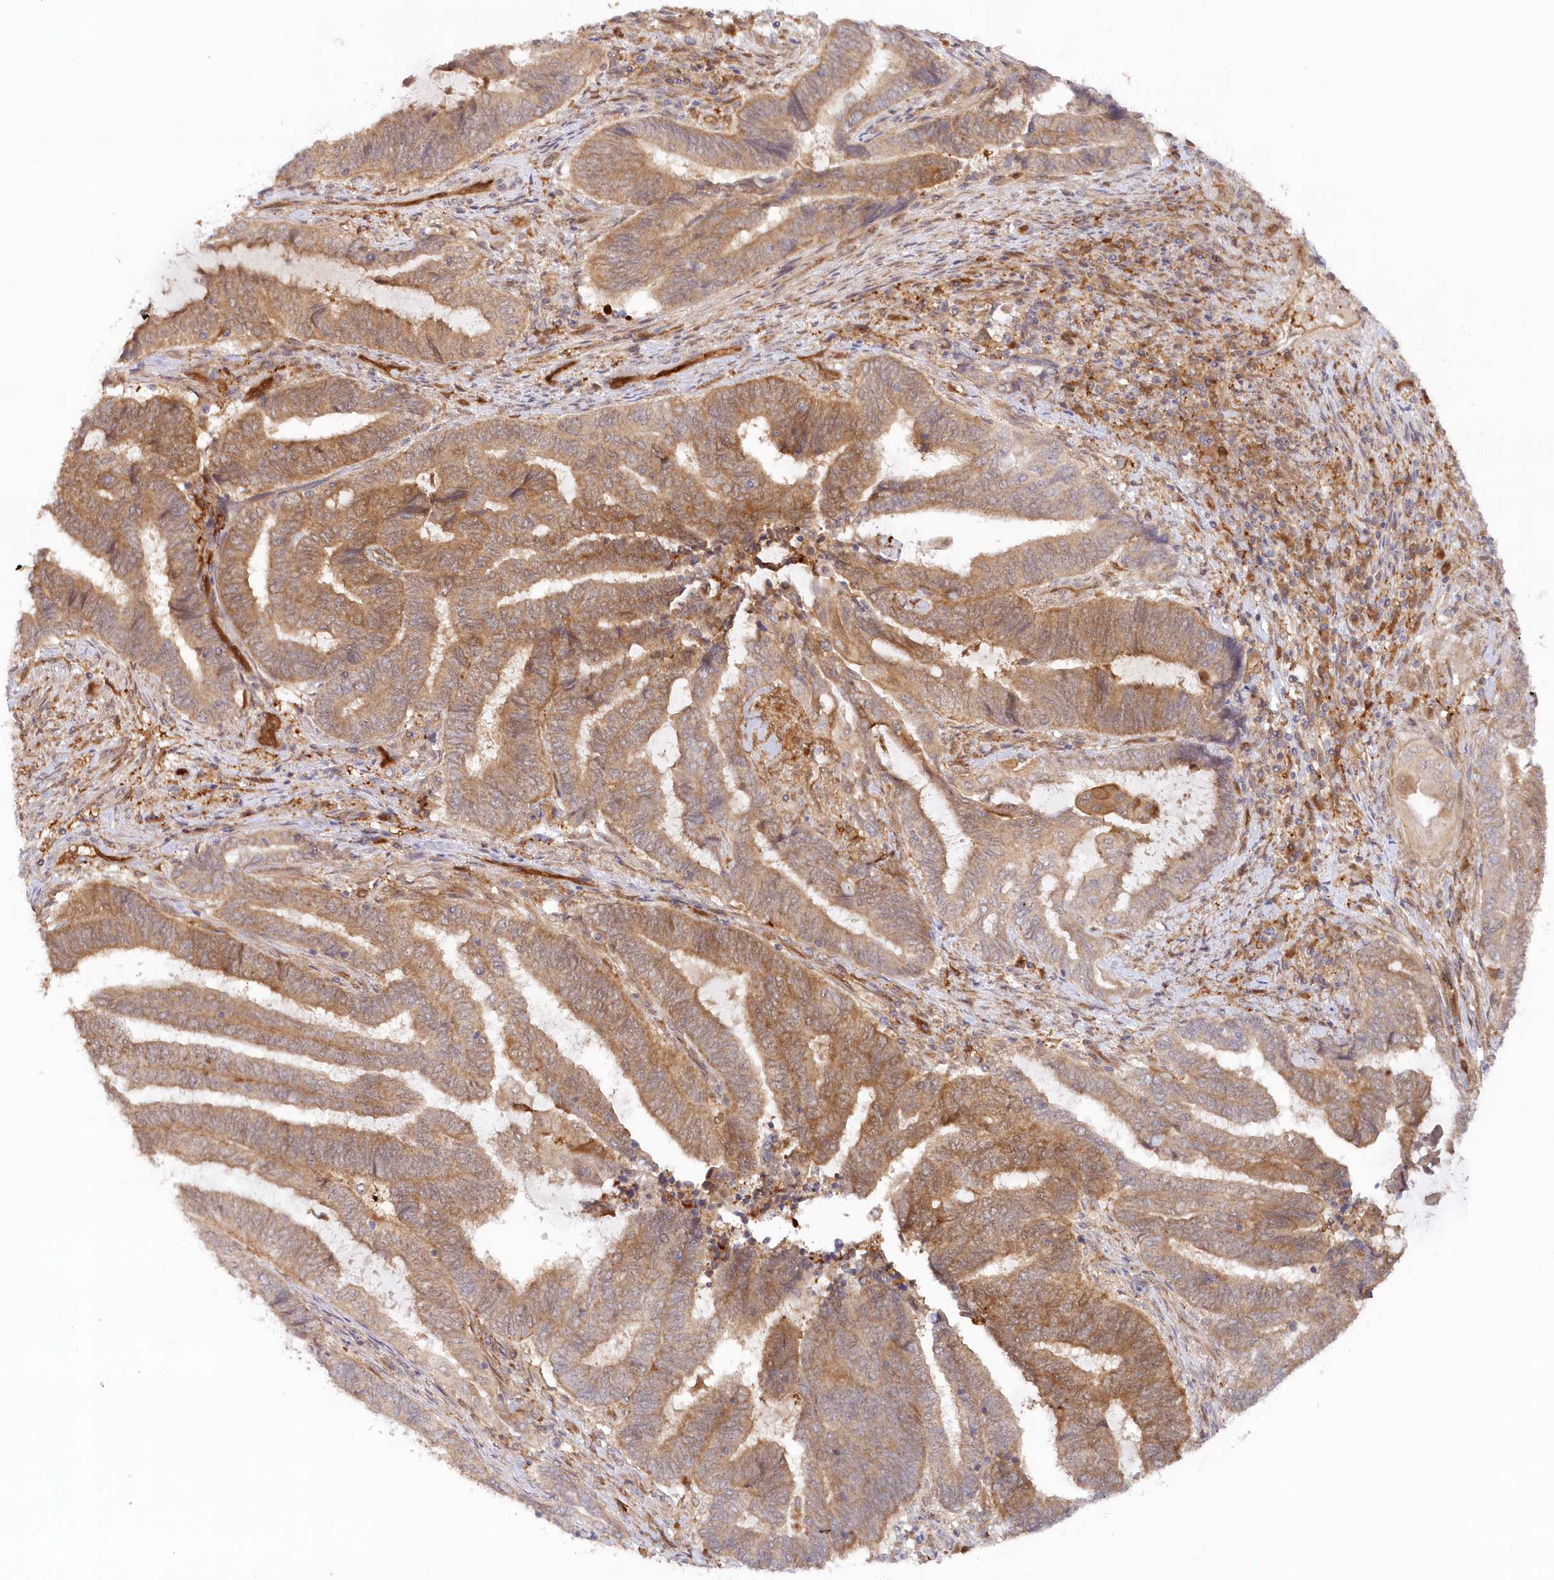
{"staining": {"intensity": "moderate", "quantity": "25%-75%", "location": "cytoplasmic/membranous"}, "tissue": "endometrial cancer", "cell_type": "Tumor cells", "image_type": "cancer", "snomed": [{"axis": "morphology", "description": "Adenocarcinoma, NOS"}, {"axis": "topography", "description": "Uterus"}, {"axis": "topography", "description": "Endometrium"}], "caption": "An image showing moderate cytoplasmic/membranous expression in approximately 25%-75% of tumor cells in adenocarcinoma (endometrial), as visualized by brown immunohistochemical staining.", "gene": "GBE1", "patient": {"sex": "female", "age": 70}}